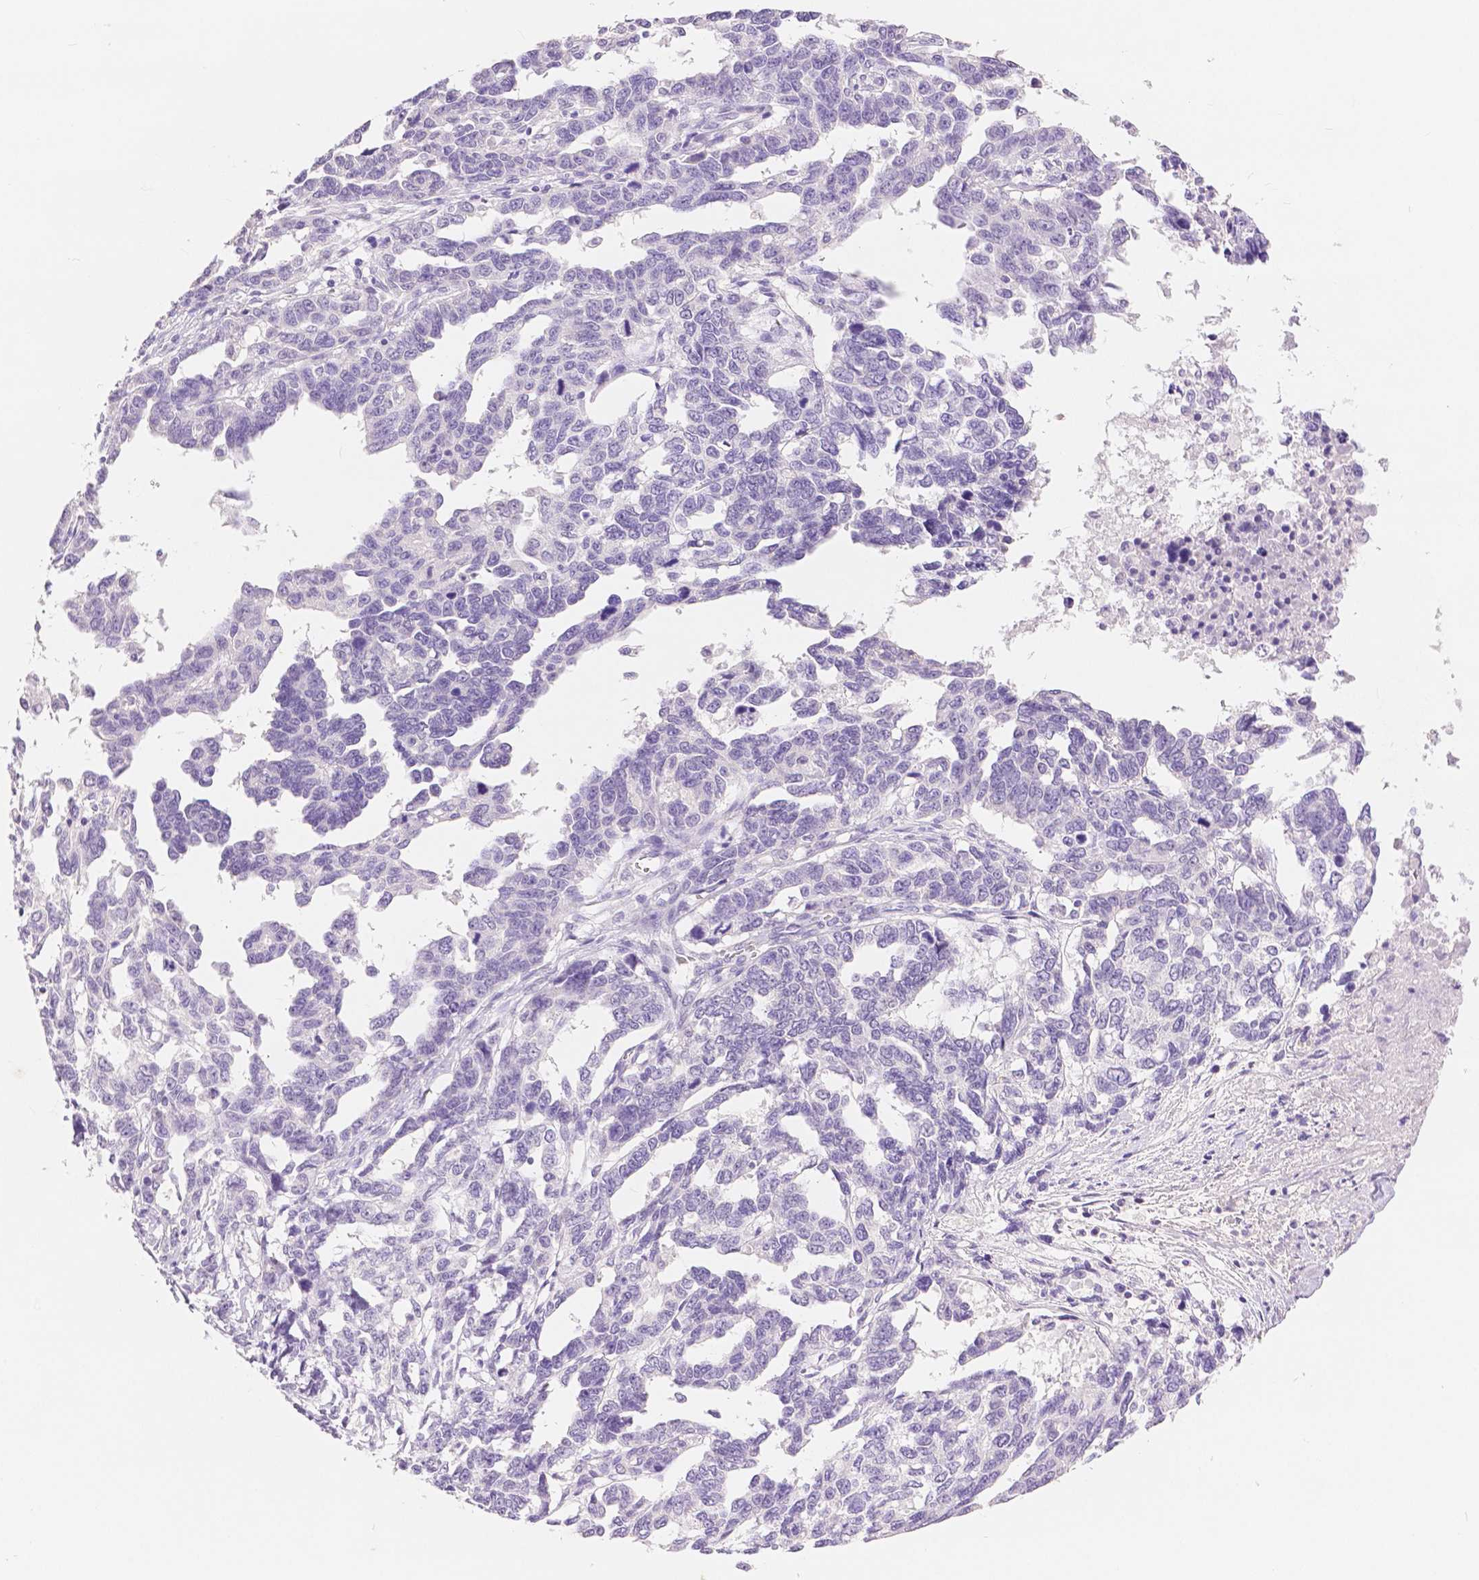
{"staining": {"intensity": "negative", "quantity": "none", "location": "none"}, "tissue": "ovarian cancer", "cell_type": "Tumor cells", "image_type": "cancer", "snomed": [{"axis": "morphology", "description": "Cystadenocarcinoma, serous, NOS"}, {"axis": "topography", "description": "Ovary"}], "caption": "Immunohistochemistry of ovarian cancer shows no expression in tumor cells. Nuclei are stained in blue.", "gene": "HNF1B", "patient": {"sex": "female", "age": 69}}